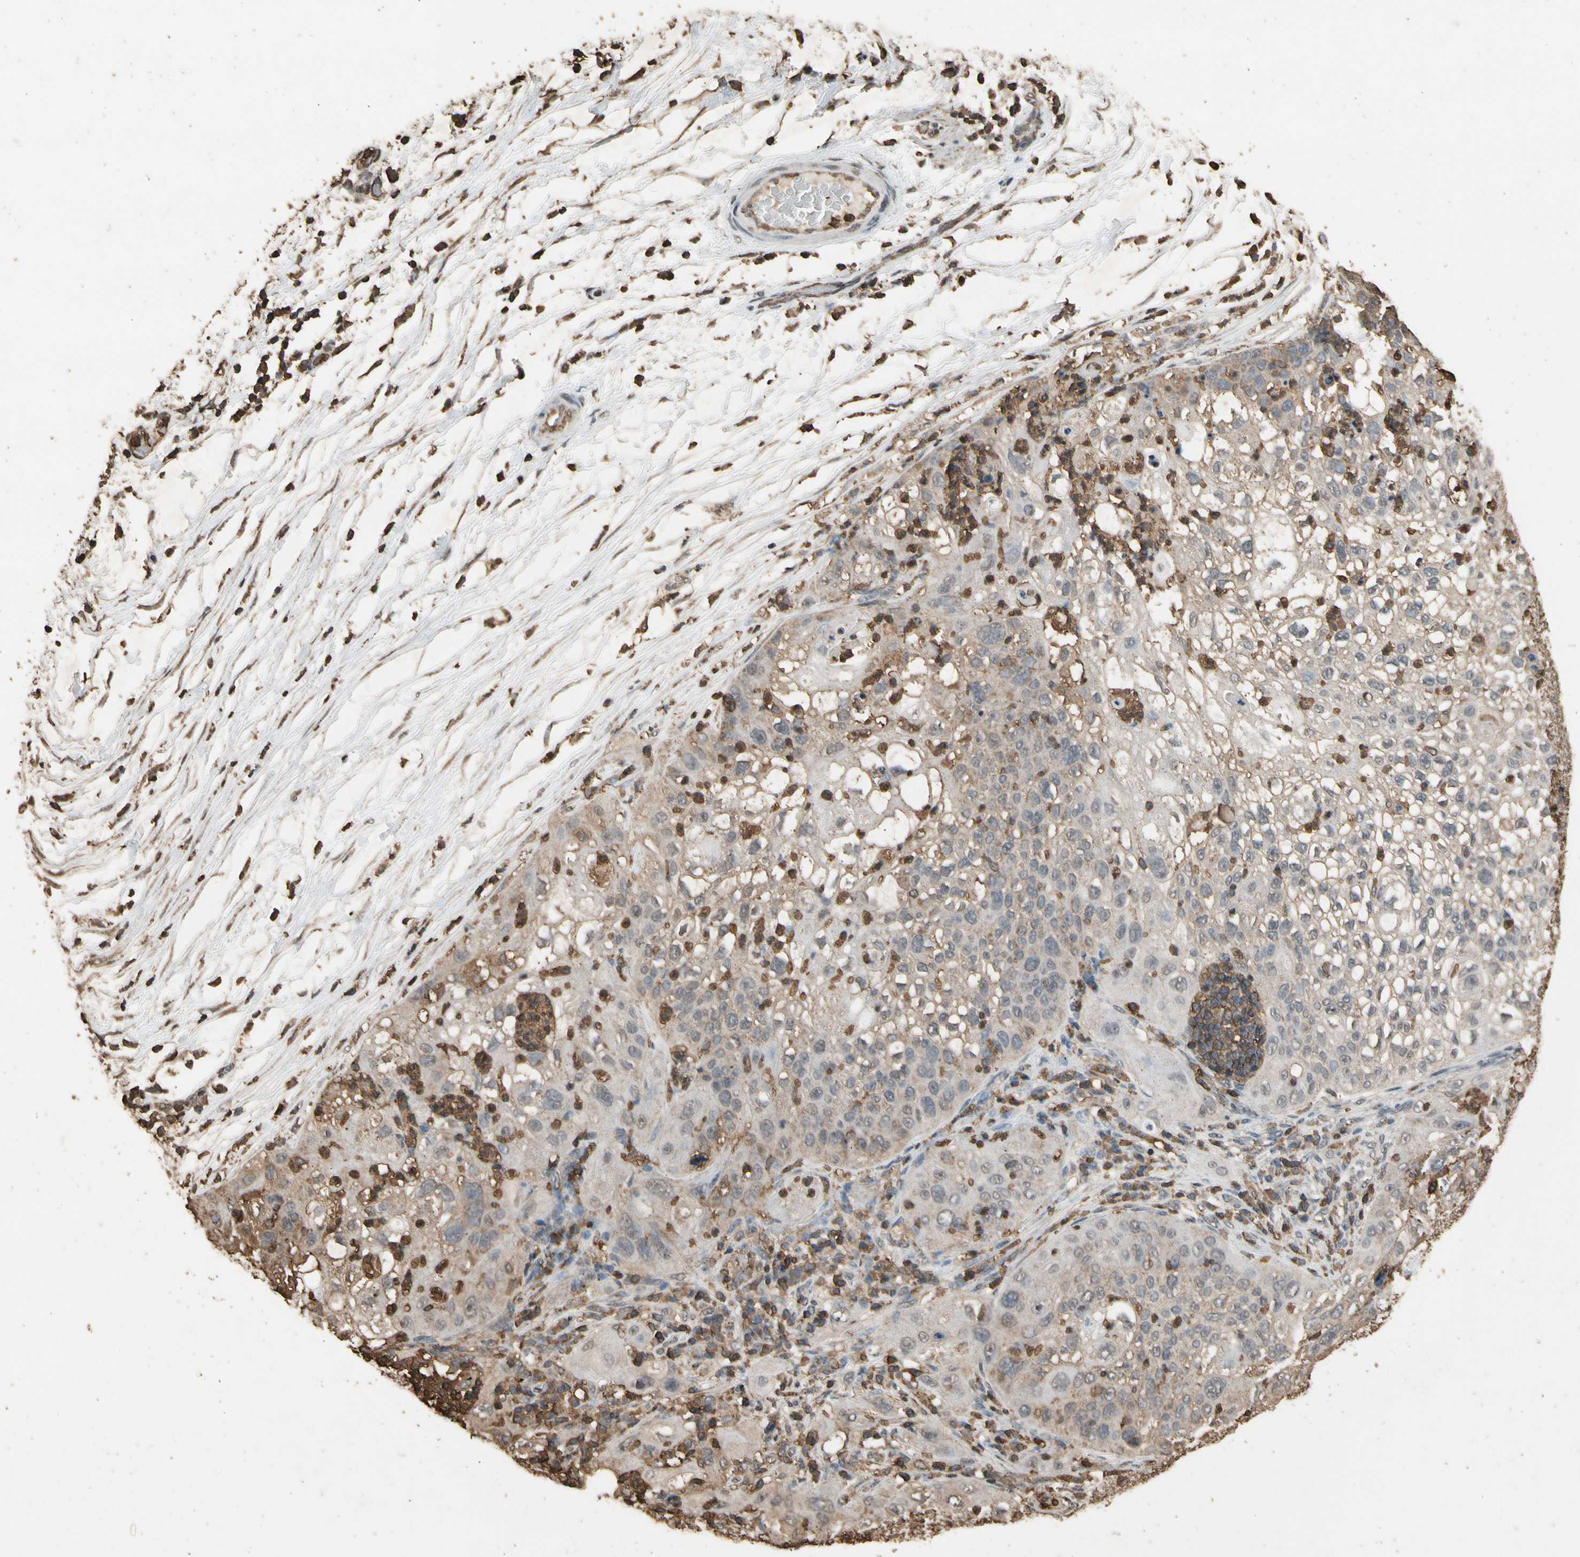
{"staining": {"intensity": "weak", "quantity": "25%-75%", "location": "cytoplasmic/membranous"}, "tissue": "lung cancer", "cell_type": "Tumor cells", "image_type": "cancer", "snomed": [{"axis": "morphology", "description": "Inflammation, NOS"}, {"axis": "morphology", "description": "Squamous cell carcinoma, NOS"}, {"axis": "topography", "description": "Lymph node"}, {"axis": "topography", "description": "Soft tissue"}, {"axis": "topography", "description": "Lung"}], "caption": "A photomicrograph of lung cancer (squamous cell carcinoma) stained for a protein shows weak cytoplasmic/membranous brown staining in tumor cells.", "gene": "TNFSF13B", "patient": {"sex": "male", "age": 66}}